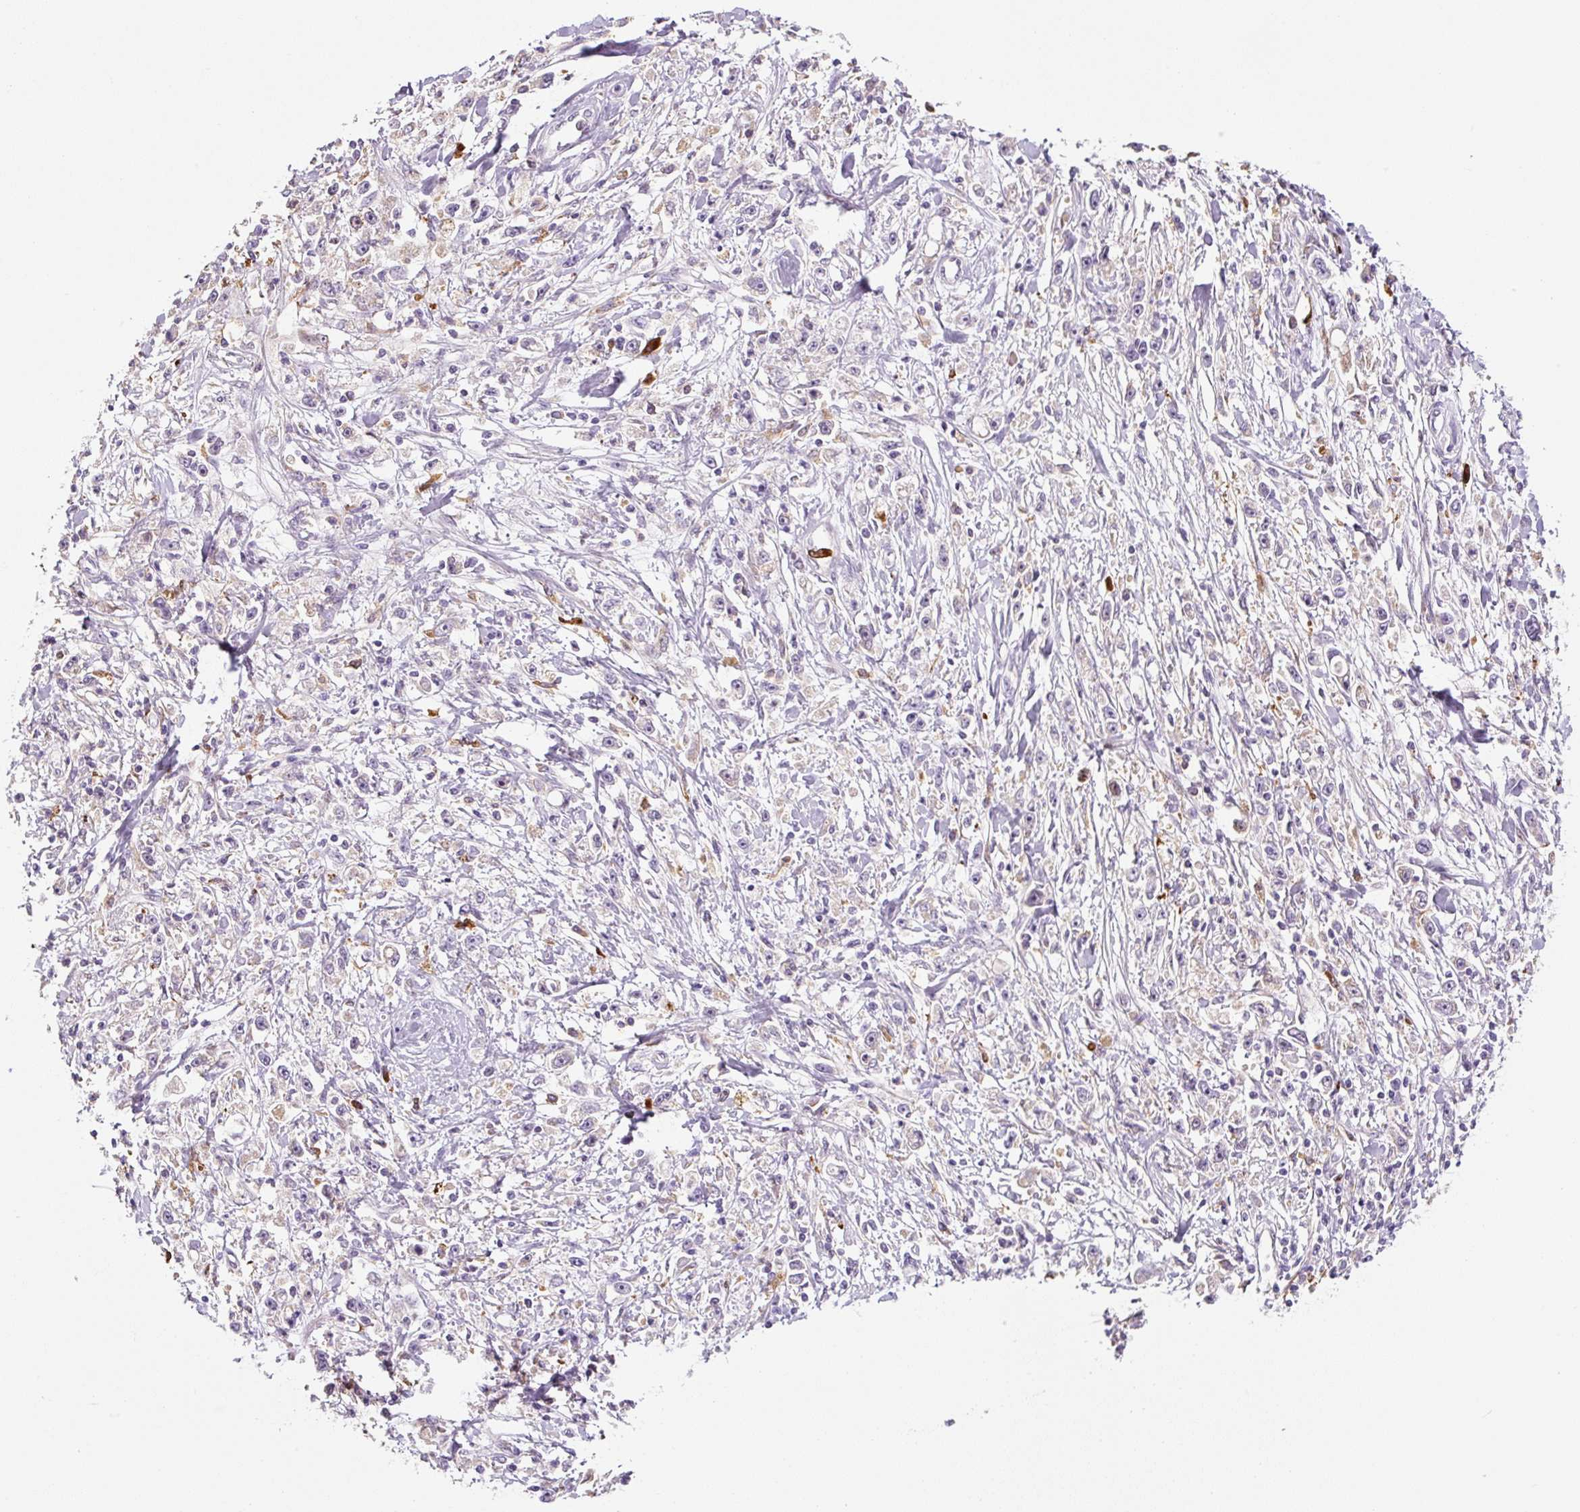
{"staining": {"intensity": "weak", "quantity": "<25%", "location": "cytoplasmic/membranous"}, "tissue": "stomach cancer", "cell_type": "Tumor cells", "image_type": "cancer", "snomed": [{"axis": "morphology", "description": "Adenocarcinoma, NOS"}, {"axis": "topography", "description": "Stomach"}], "caption": "This is an immunohistochemistry (IHC) image of stomach cancer (adenocarcinoma). There is no staining in tumor cells.", "gene": "FUT10", "patient": {"sex": "female", "age": 59}}